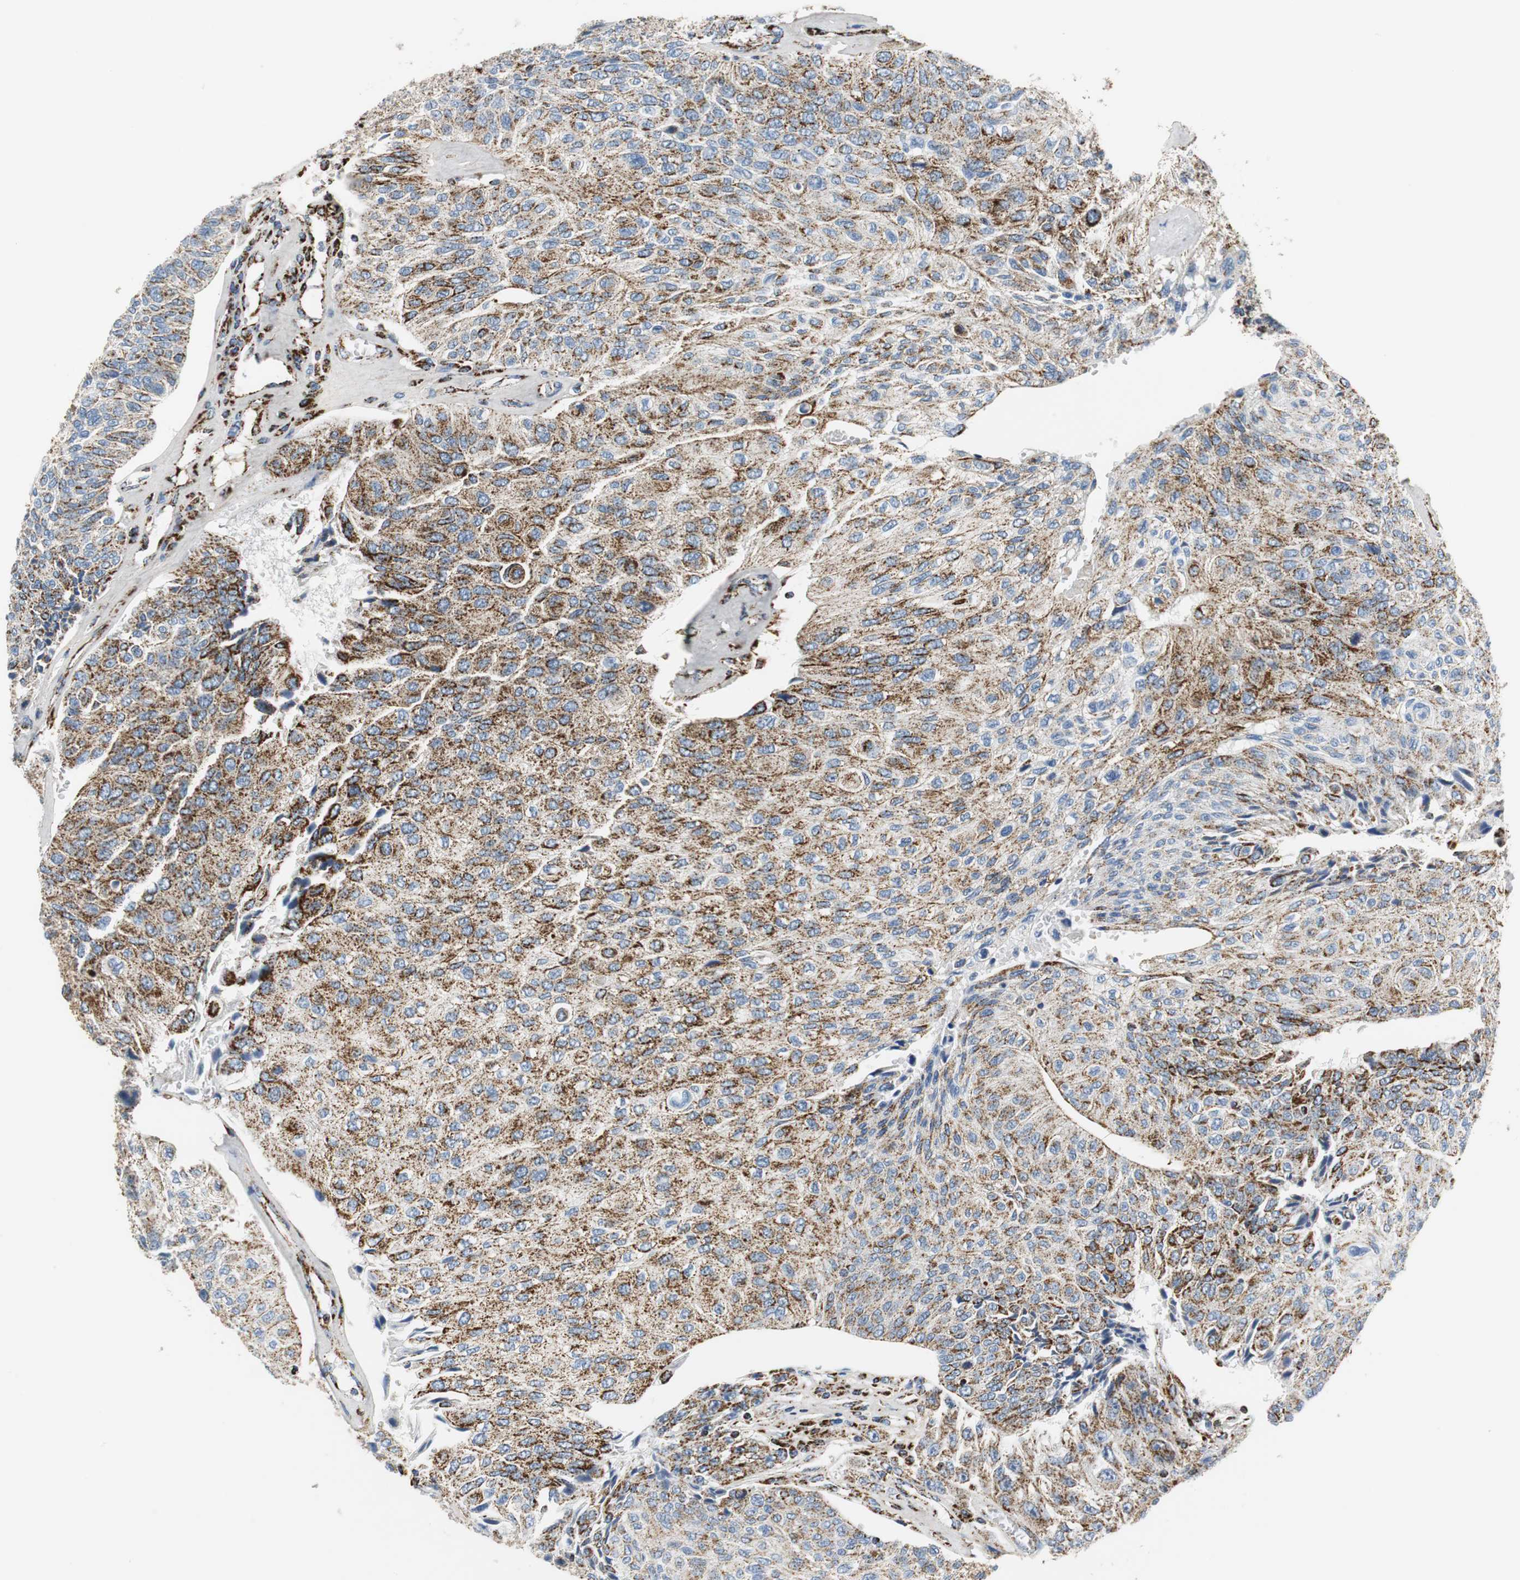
{"staining": {"intensity": "strong", "quantity": ">75%", "location": "cytoplasmic/membranous"}, "tissue": "urothelial cancer", "cell_type": "Tumor cells", "image_type": "cancer", "snomed": [{"axis": "morphology", "description": "Urothelial carcinoma, High grade"}, {"axis": "topography", "description": "Urinary bladder"}], "caption": "Immunohistochemistry photomicrograph of neoplastic tissue: human high-grade urothelial carcinoma stained using IHC shows high levels of strong protein expression localized specifically in the cytoplasmic/membranous of tumor cells, appearing as a cytoplasmic/membranous brown color.", "gene": "C1QTNF7", "patient": {"sex": "male", "age": 66}}